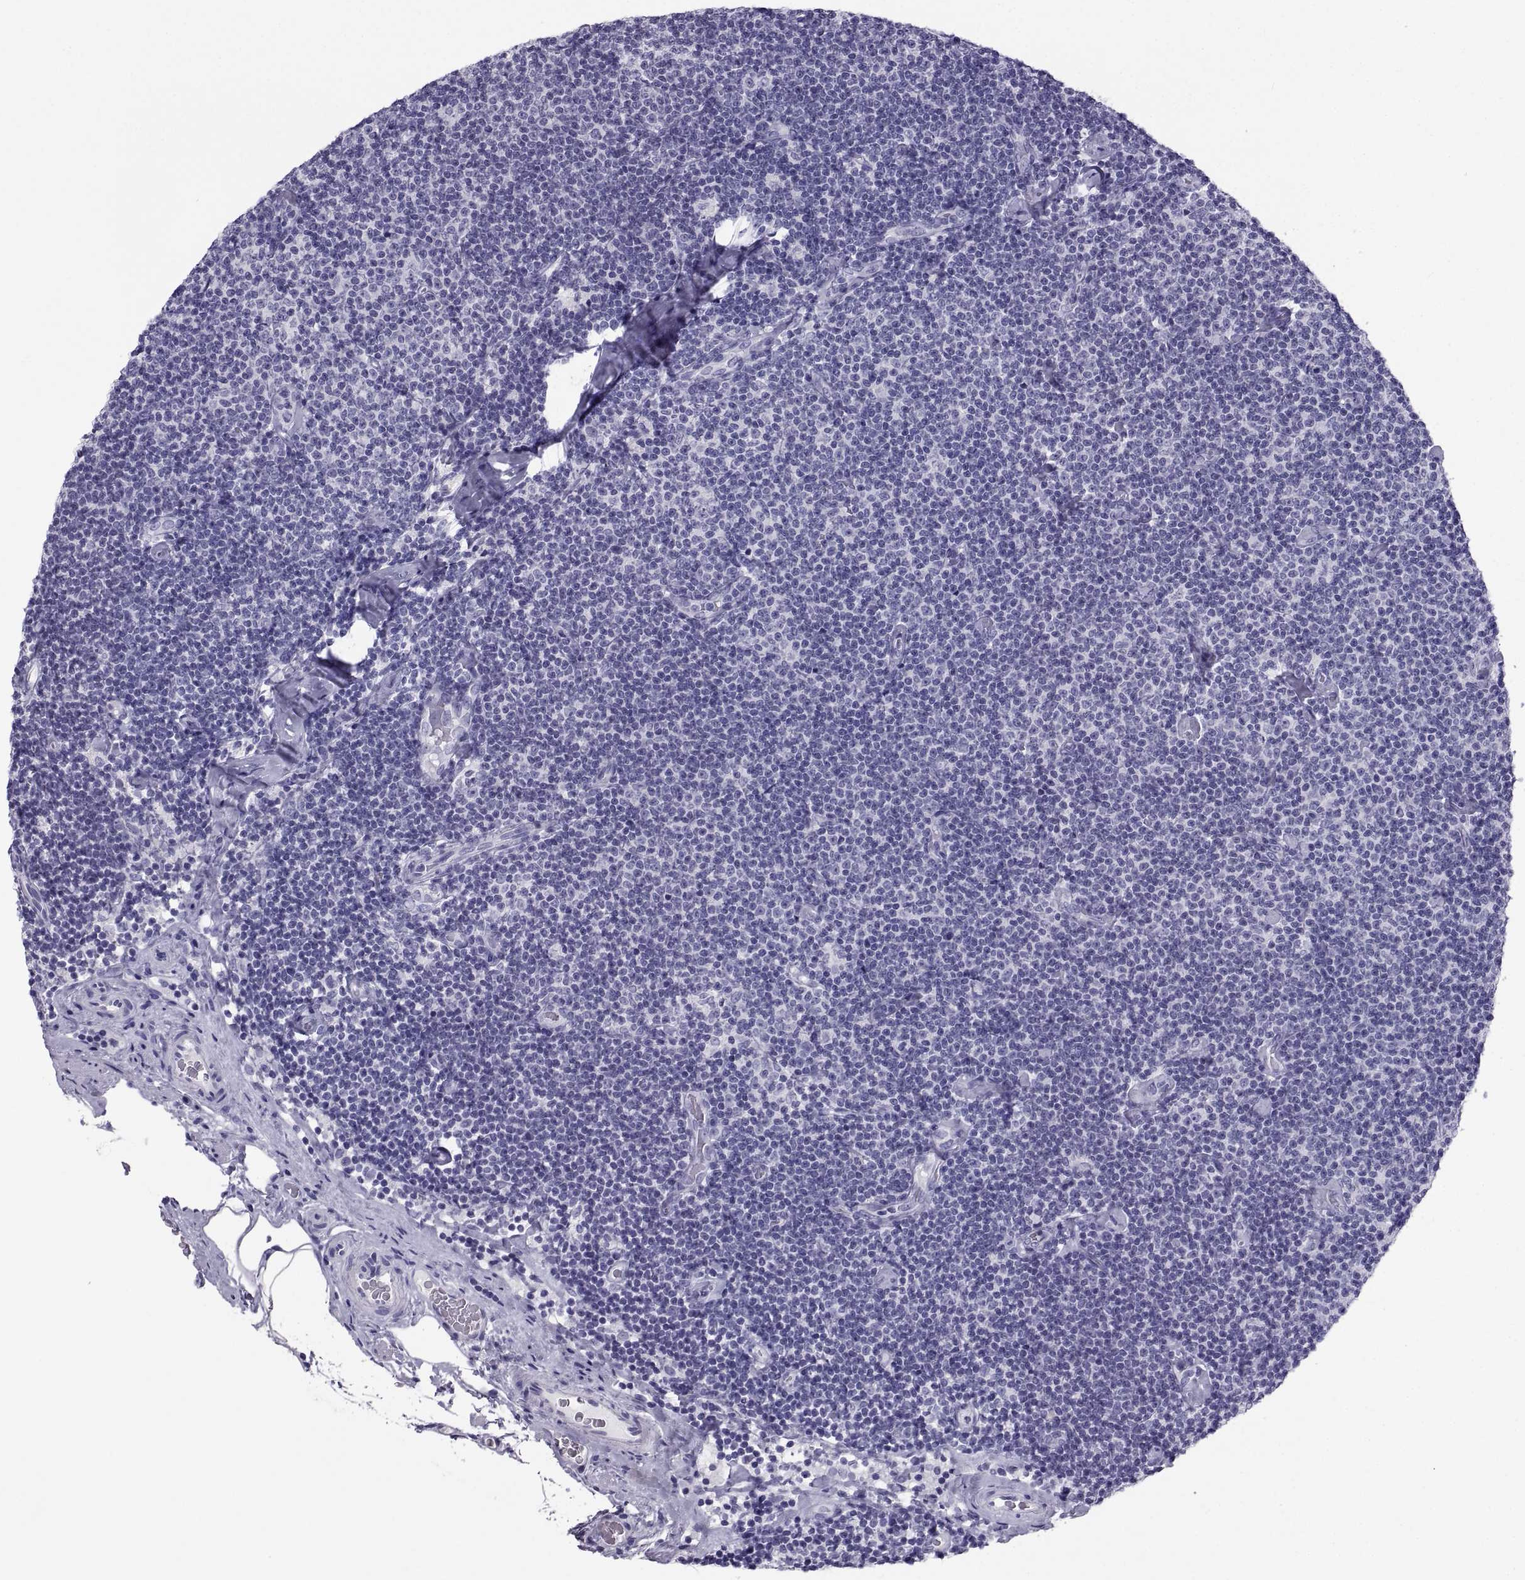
{"staining": {"intensity": "negative", "quantity": "none", "location": "none"}, "tissue": "lymphoma", "cell_type": "Tumor cells", "image_type": "cancer", "snomed": [{"axis": "morphology", "description": "Malignant lymphoma, non-Hodgkin's type, Low grade"}, {"axis": "topography", "description": "Lymph node"}], "caption": "The image shows no significant positivity in tumor cells of lymphoma.", "gene": "PCSK1N", "patient": {"sex": "male", "age": 81}}